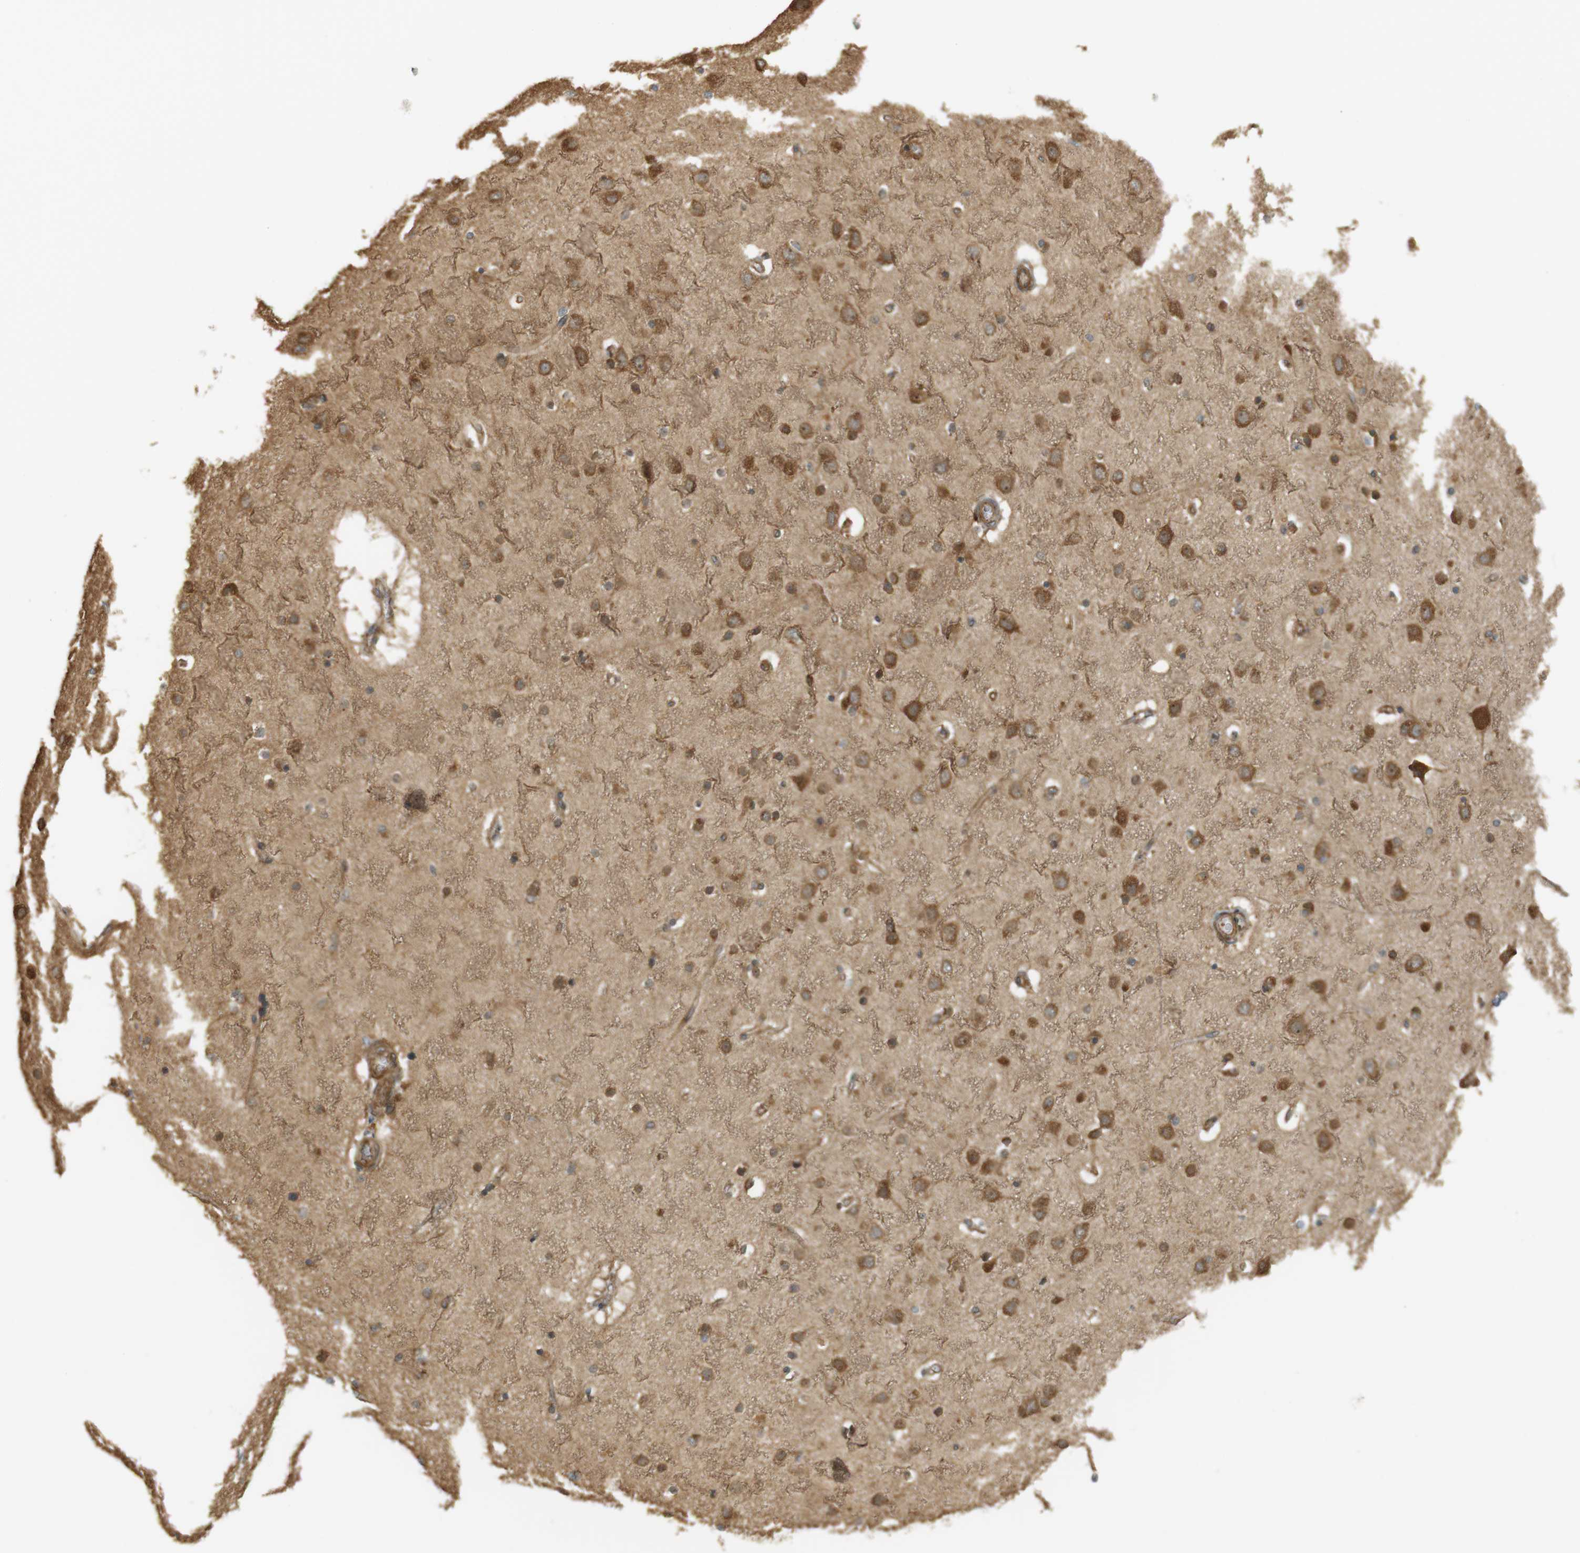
{"staining": {"intensity": "moderate", "quantity": ">75%", "location": "cytoplasmic/membranous"}, "tissue": "cerebral cortex", "cell_type": "Endothelial cells", "image_type": "normal", "snomed": [{"axis": "morphology", "description": "Normal tissue, NOS"}, {"axis": "topography", "description": "Cerebral cortex"}], "caption": "A brown stain shows moderate cytoplasmic/membranous staining of a protein in endothelial cells of unremarkable human cerebral cortex. The protein of interest is shown in brown color, while the nuclei are stained blue.", "gene": "PA2G4", "patient": {"sex": "female", "age": 54}}